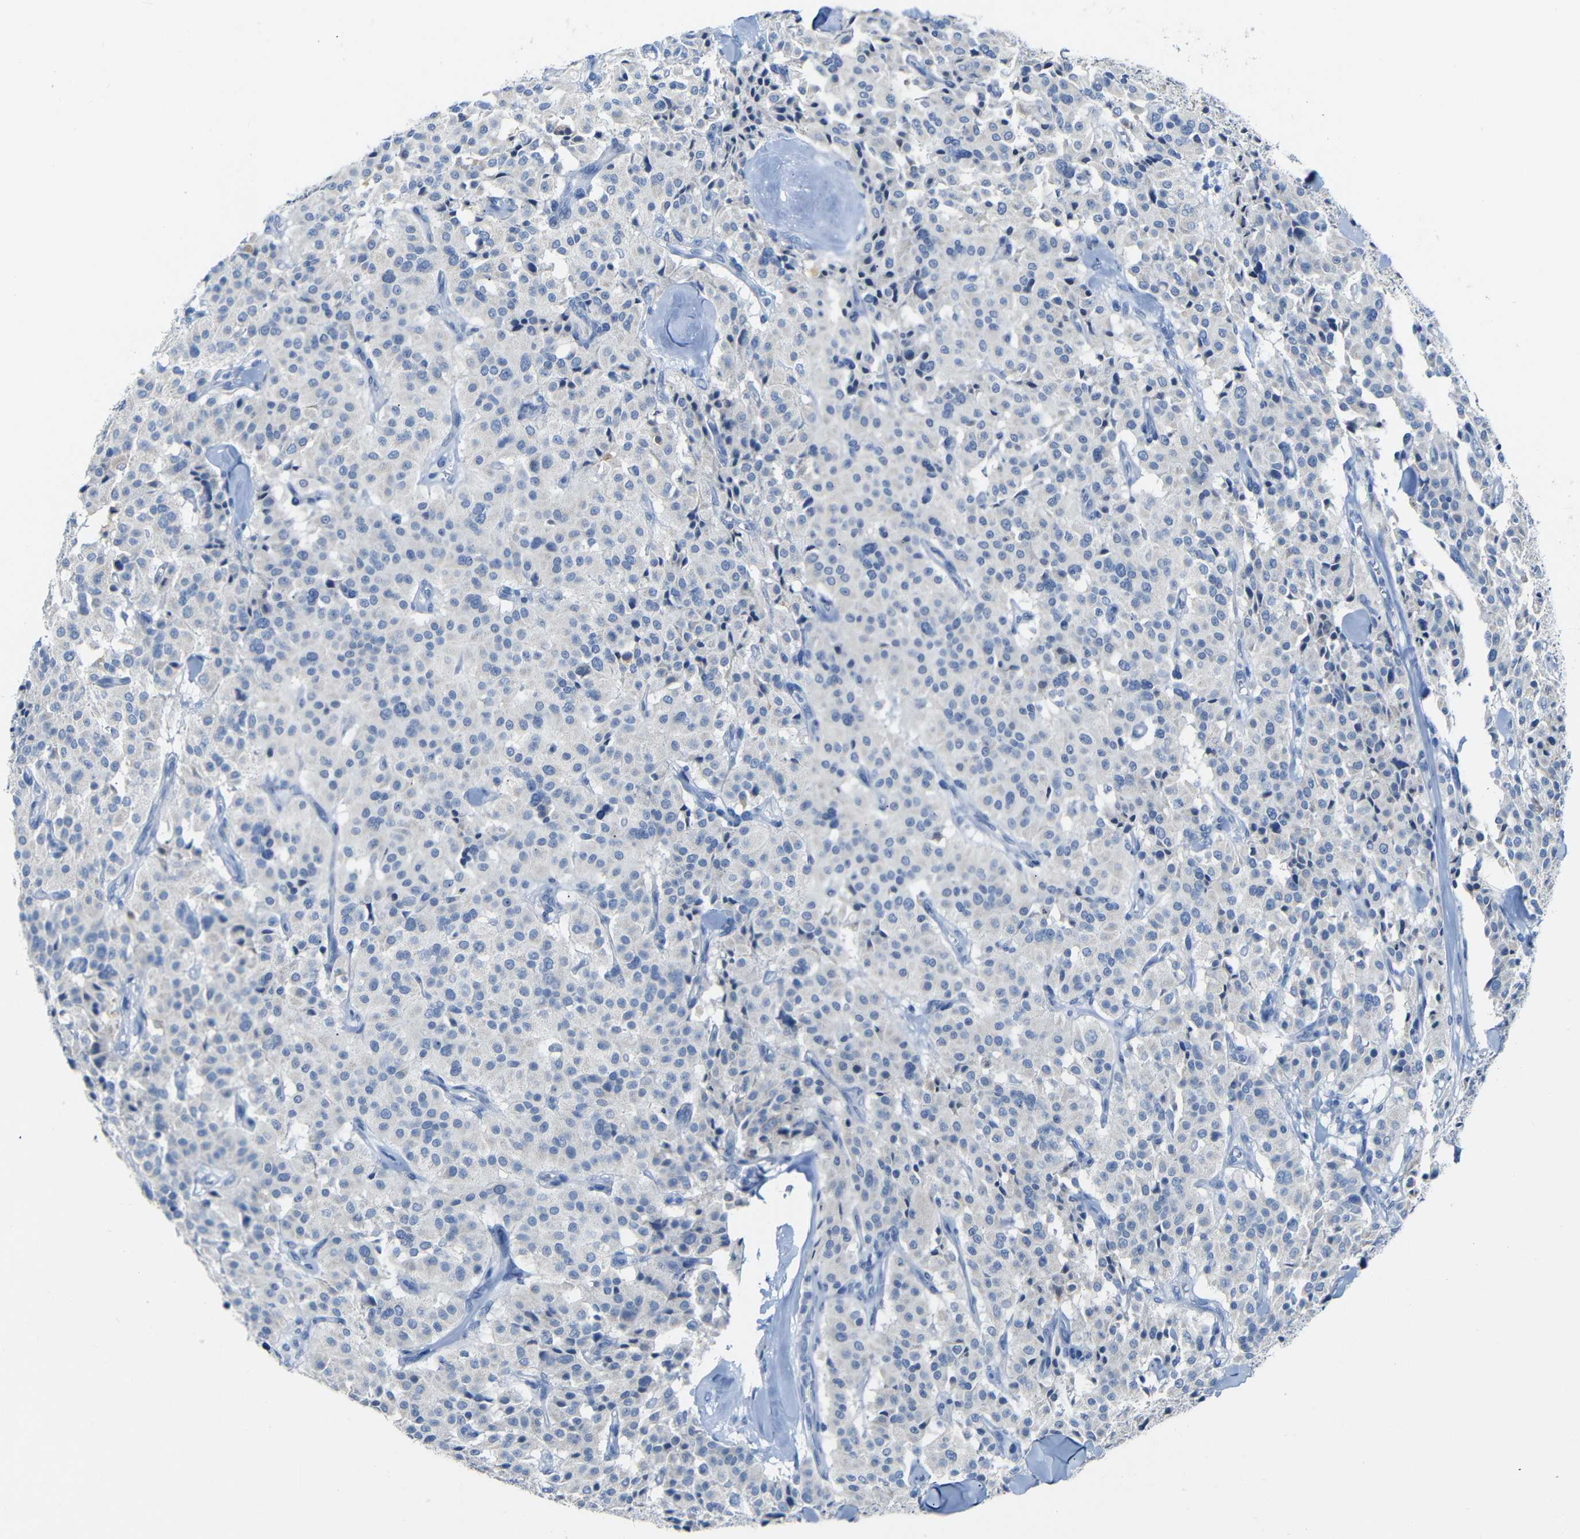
{"staining": {"intensity": "negative", "quantity": "none", "location": "none"}, "tissue": "carcinoid", "cell_type": "Tumor cells", "image_type": "cancer", "snomed": [{"axis": "morphology", "description": "Carcinoid, malignant, NOS"}, {"axis": "topography", "description": "Lung"}], "caption": "Tumor cells are negative for brown protein staining in malignant carcinoid. (Brightfield microscopy of DAB (3,3'-diaminobenzidine) immunohistochemistry at high magnification).", "gene": "C15orf48", "patient": {"sex": "male", "age": 30}}